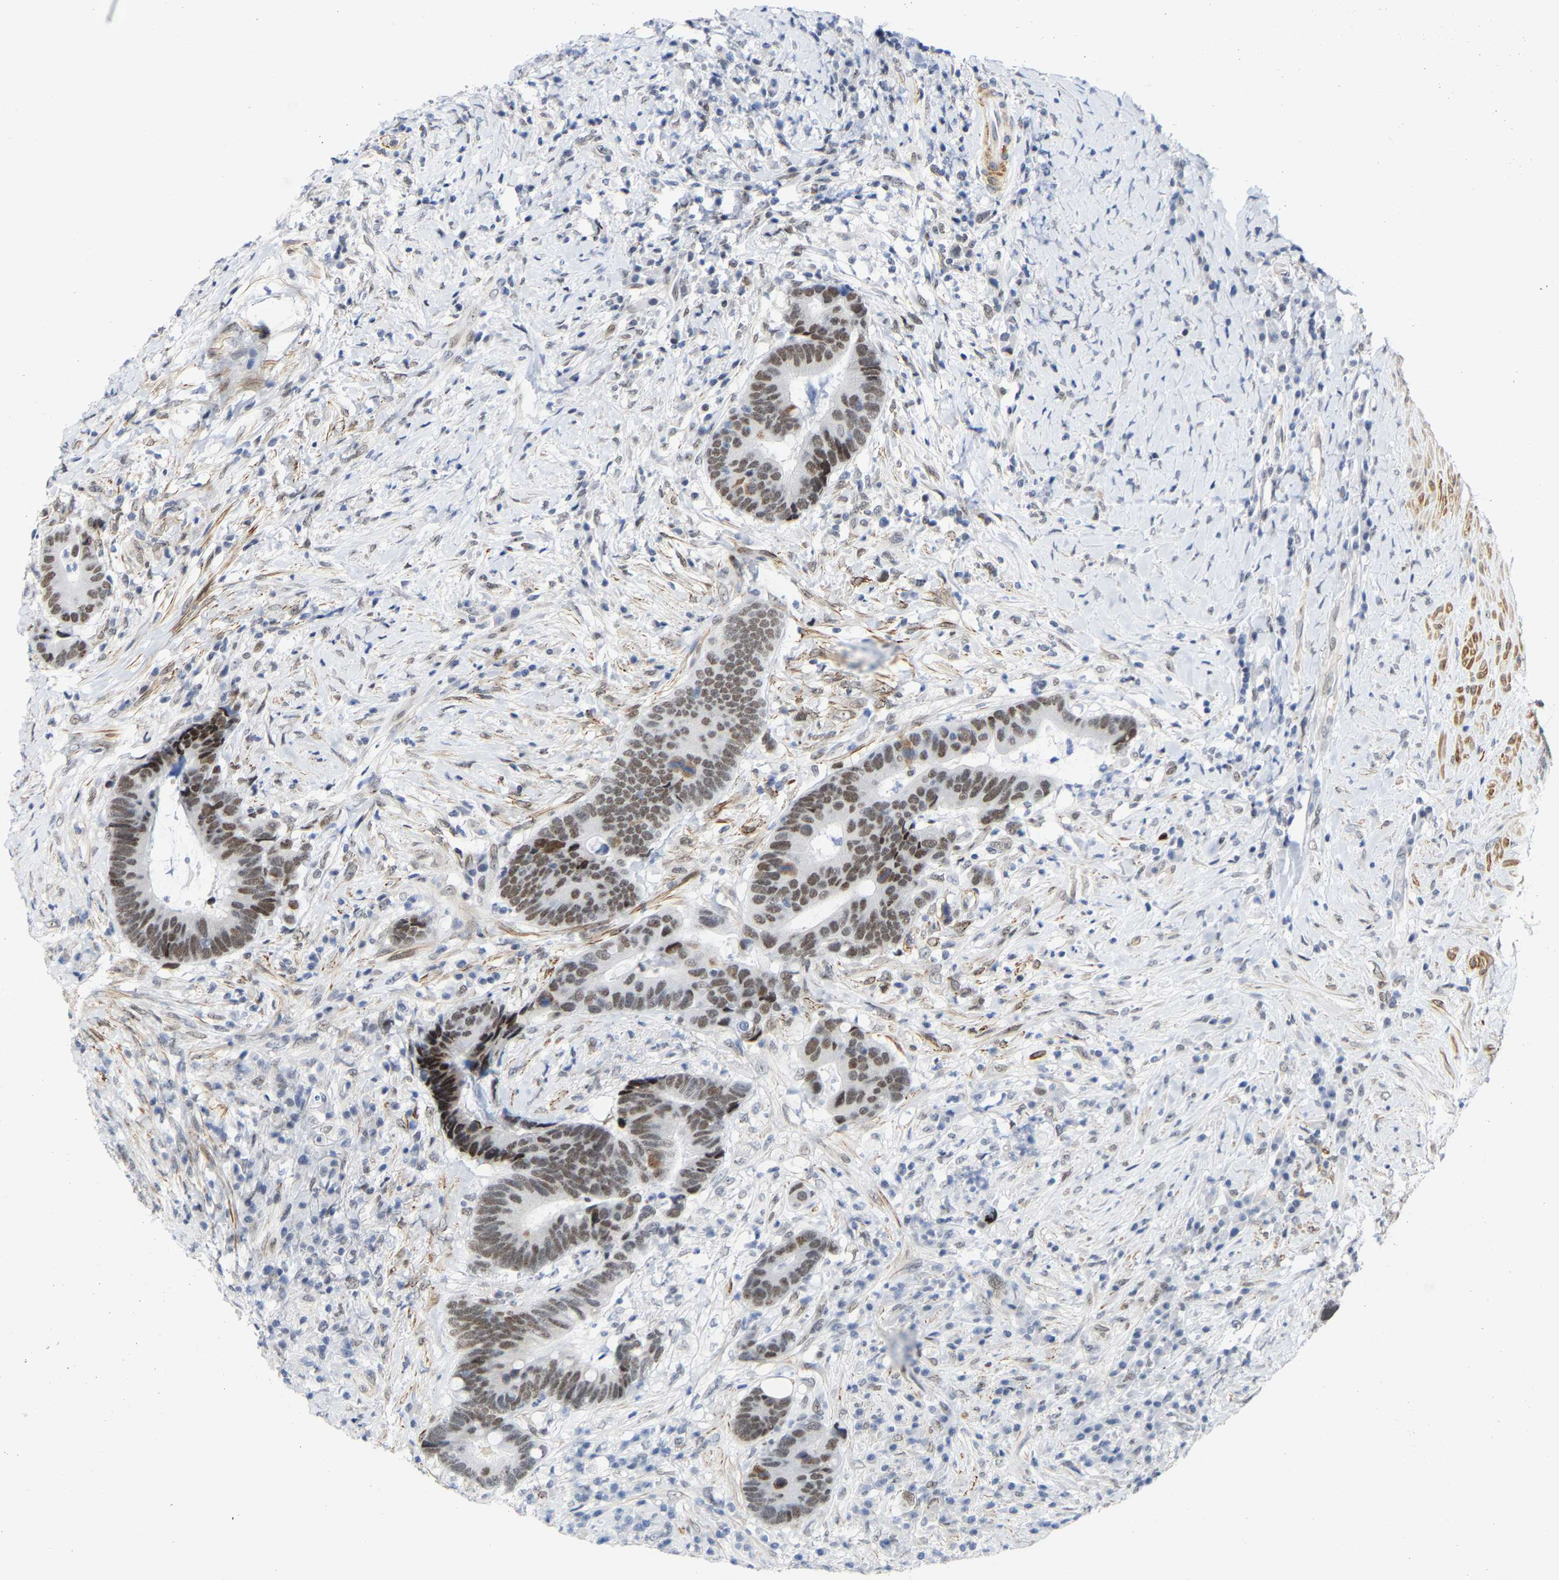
{"staining": {"intensity": "moderate", "quantity": ">75%", "location": "nuclear"}, "tissue": "colorectal cancer", "cell_type": "Tumor cells", "image_type": "cancer", "snomed": [{"axis": "morphology", "description": "Adenocarcinoma, NOS"}, {"axis": "topography", "description": "Rectum"}], "caption": "Immunohistochemical staining of human colorectal cancer (adenocarcinoma) displays moderate nuclear protein positivity in approximately >75% of tumor cells.", "gene": "FAM180A", "patient": {"sex": "female", "age": 89}}